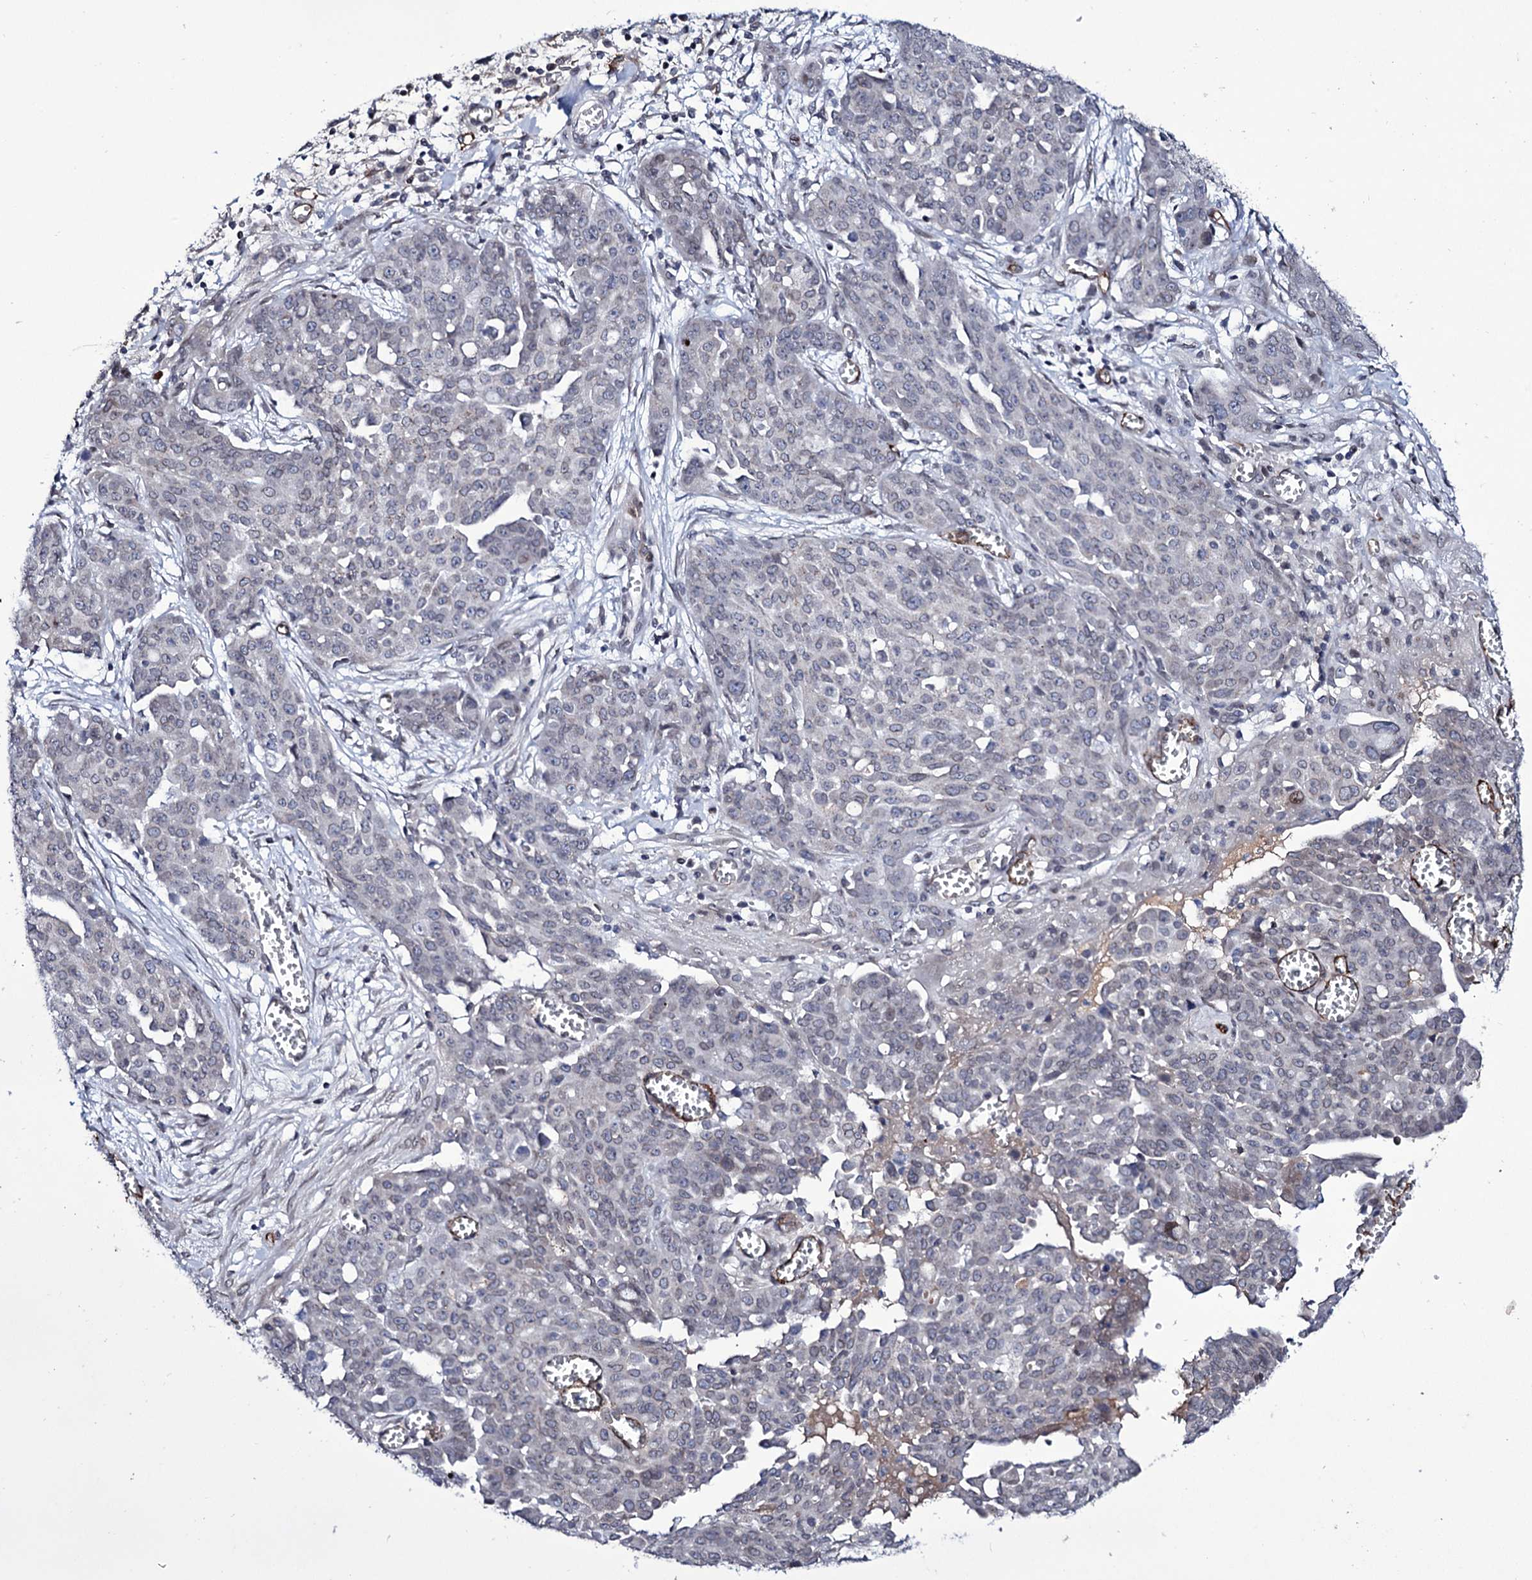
{"staining": {"intensity": "negative", "quantity": "none", "location": "none"}, "tissue": "ovarian cancer", "cell_type": "Tumor cells", "image_type": "cancer", "snomed": [{"axis": "morphology", "description": "Cystadenocarcinoma, serous, NOS"}, {"axis": "topography", "description": "Soft tissue"}, {"axis": "topography", "description": "Ovary"}], "caption": "This is an immunohistochemistry photomicrograph of human ovarian cancer. There is no expression in tumor cells.", "gene": "ZC3H12C", "patient": {"sex": "female", "age": 57}}